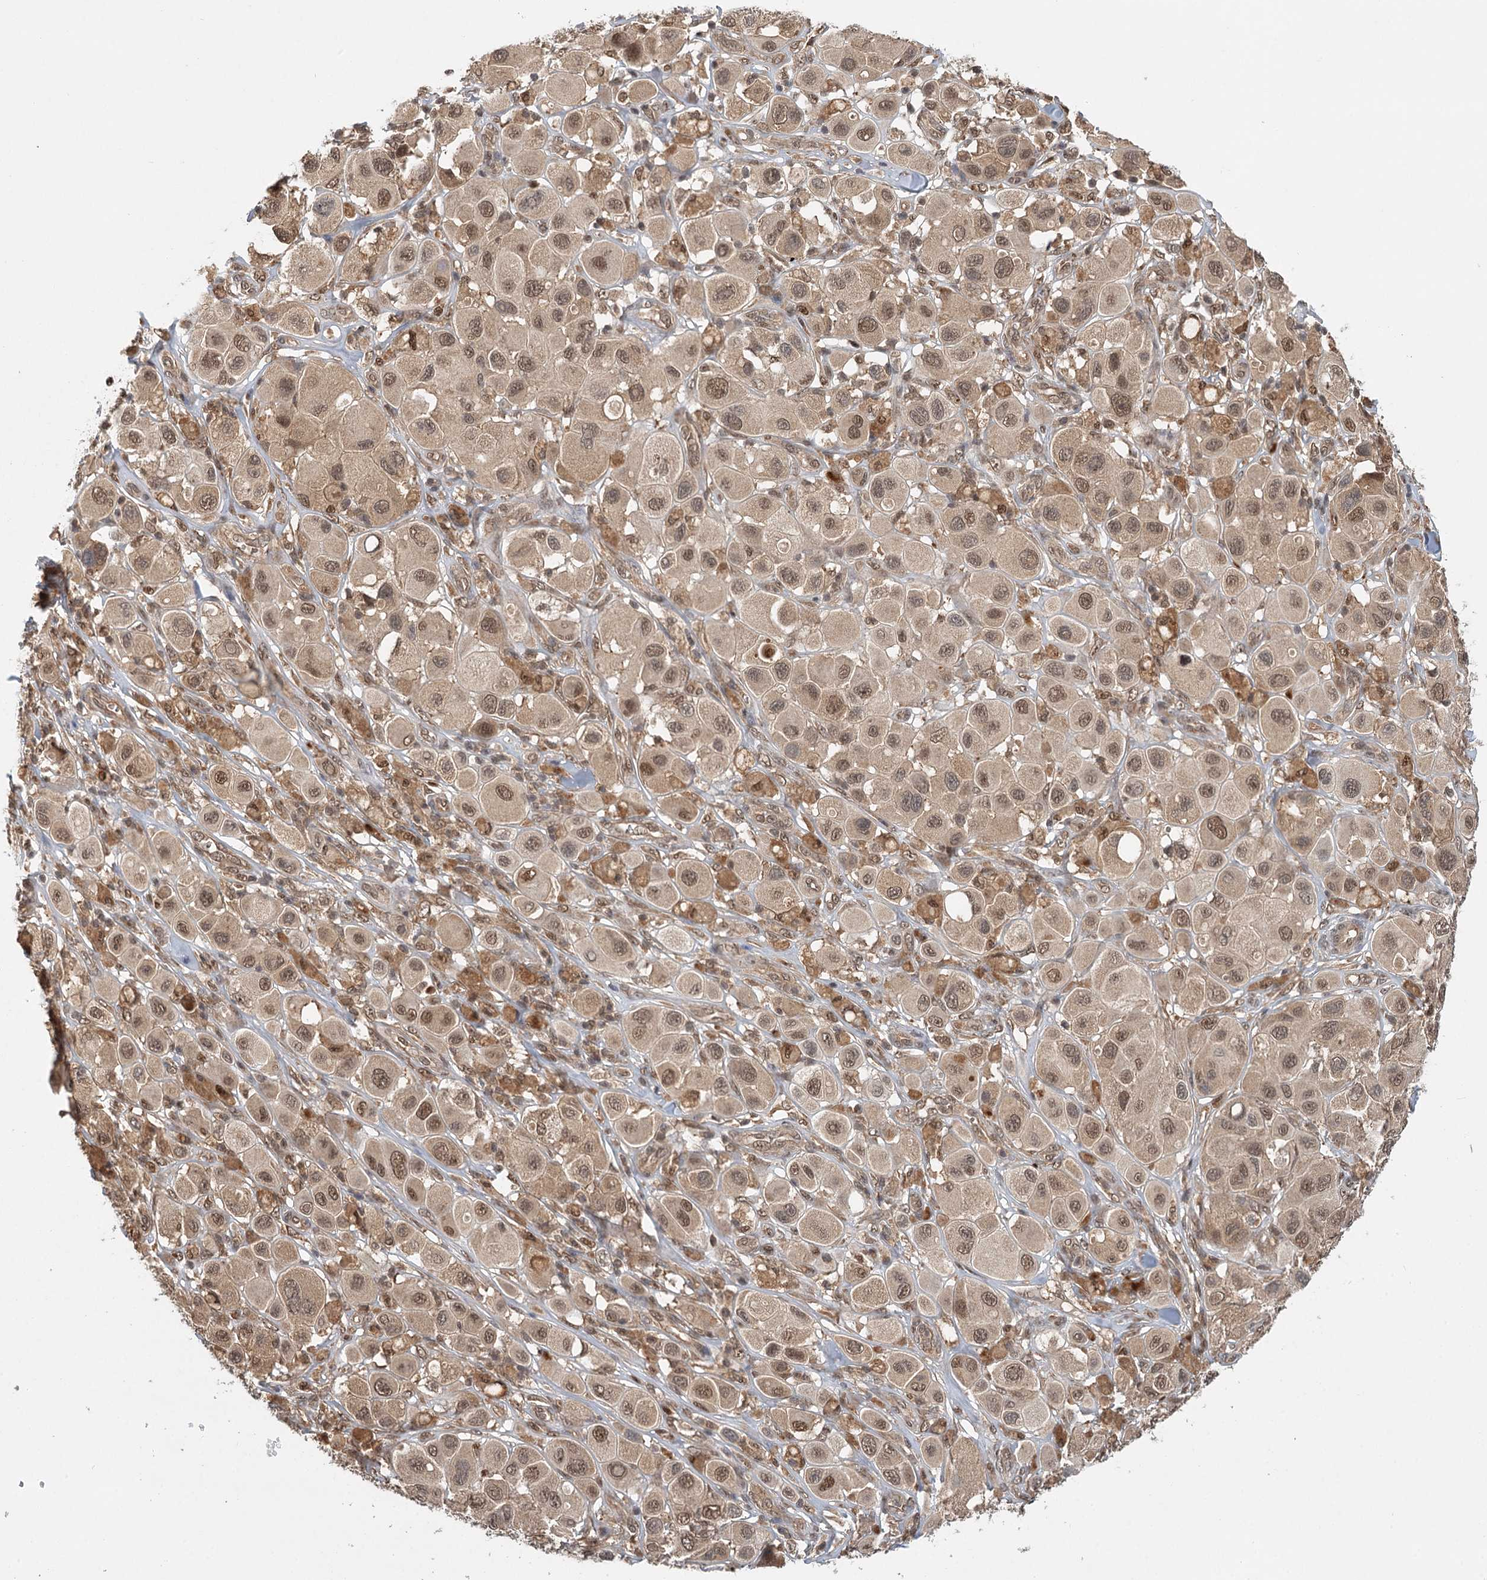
{"staining": {"intensity": "moderate", "quantity": ">75%", "location": "nuclear"}, "tissue": "melanoma", "cell_type": "Tumor cells", "image_type": "cancer", "snomed": [{"axis": "morphology", "description": "Malignant melanoma, Metastatic site"}, {"axis": "topography", "description": "Skin"}], "caption": "A histopathology image of melanoma stained for a protein demonstrates moderate nuclear brown staining in tumor cells.", "gene": "N6AMT1", "patient": {"sex": "male", "age": 41}}